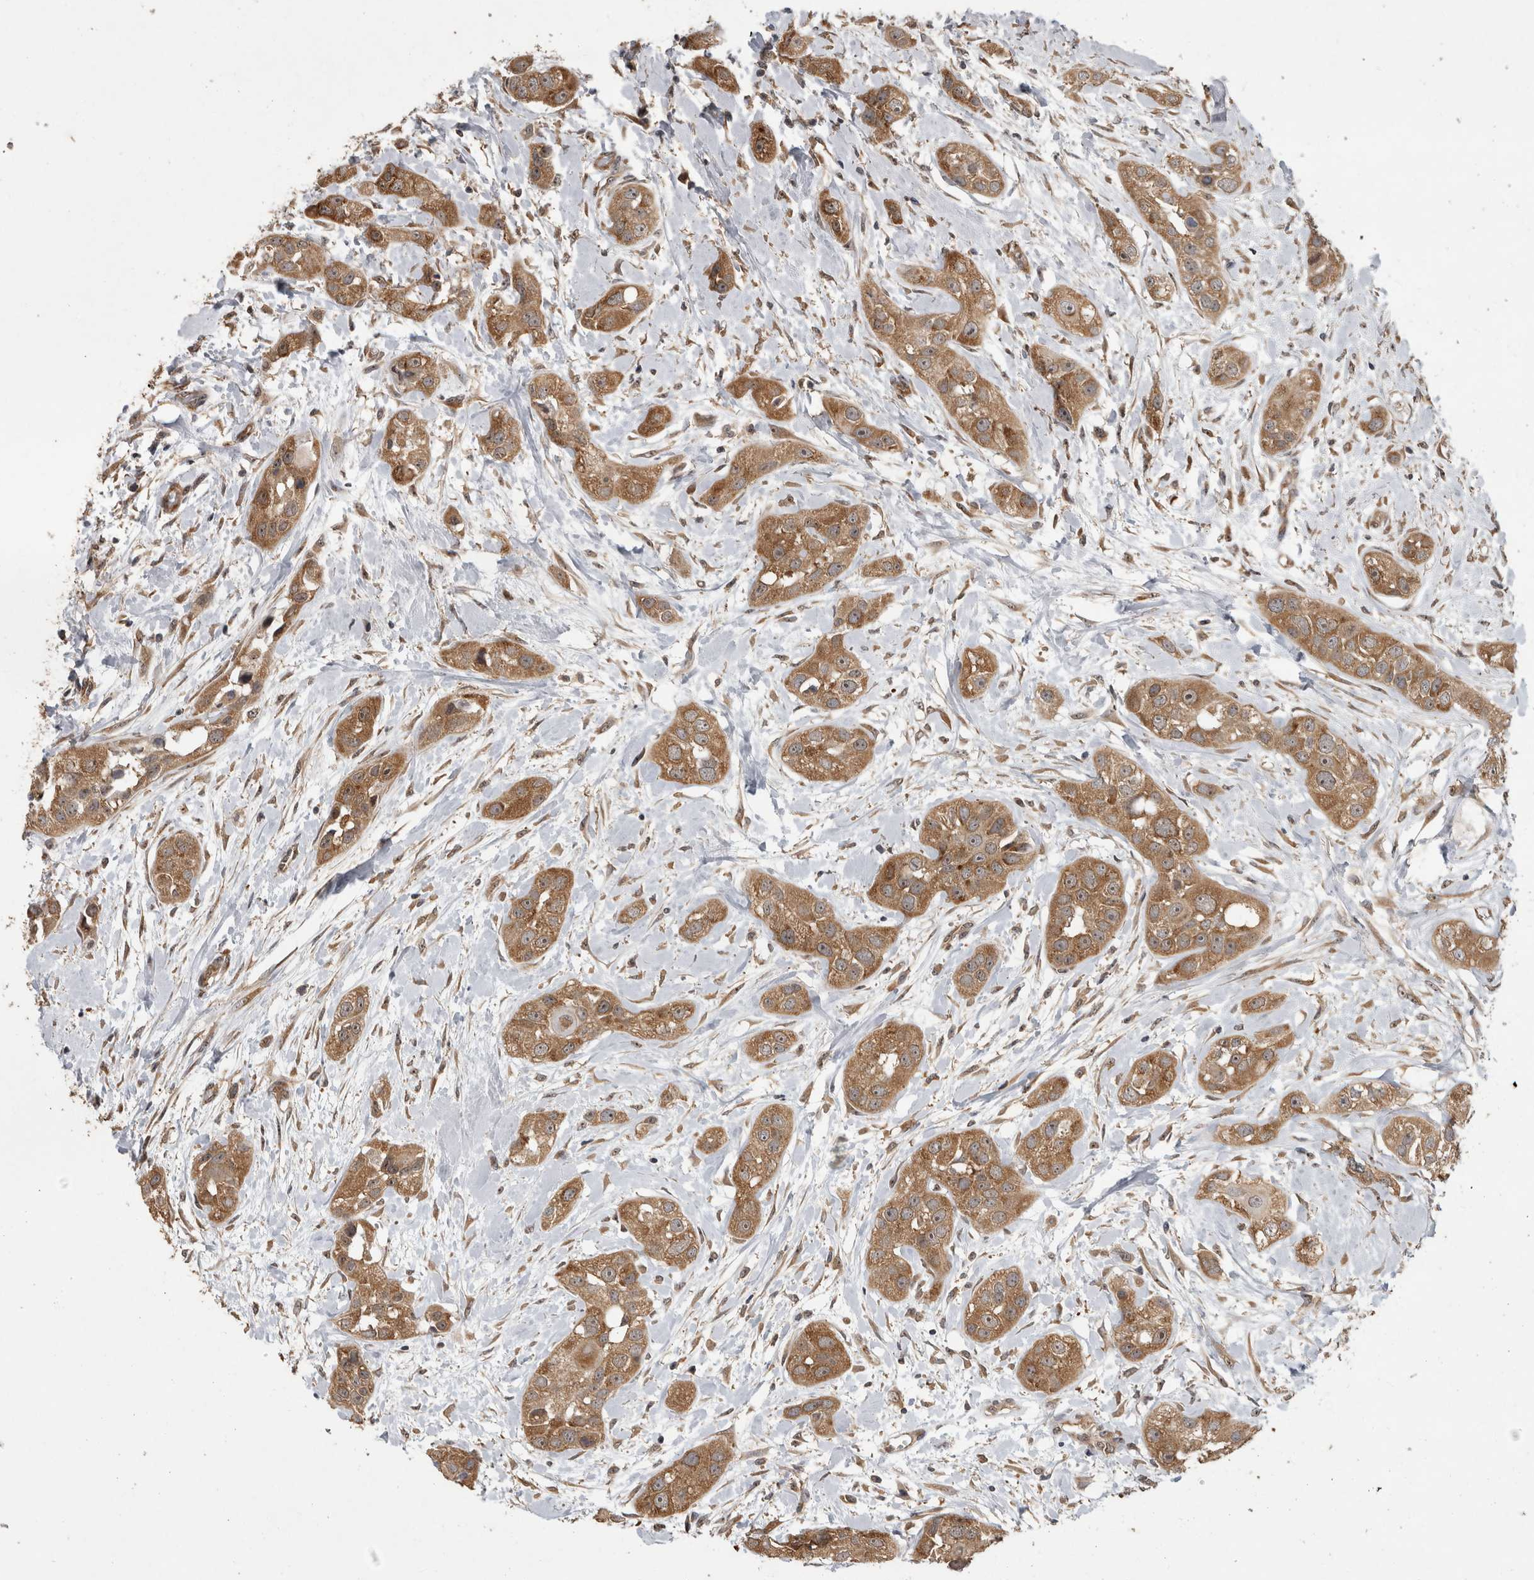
{"staining": {"intensity": "moderate", "quantity": ">75%", "location": "cytoplasmic/membranous,nuclear"}, "tissue": "head and neck cancer", "cell_type": "Tumor cells", "image_type": "cancer", "snomed": [{"axis": "morphology", "description": "Normal tissue, NOS"}, {"axis": "morphology", "description": "Squamous cell carcinoma, NOS"}, {"axis": "topography", "description": "Skeletal muscle"}, {"axis": "topography", "description": "Head-Neck"}], "caption": "Immunohistochemical staining of squamous cell carcinoma (head and neck) exhibits medium levels of moderate cytoplasmic/membranous and nuclear positivity in about >75% of tumor cells. The staining was performed using DAB (3,3'-diaminobenzidine), with brown indicating positive protein expression. Nuclei are stained blue with hematoxylin.", "gene": "ATXN2", "patient": {"sex": "male", "age": 51}}